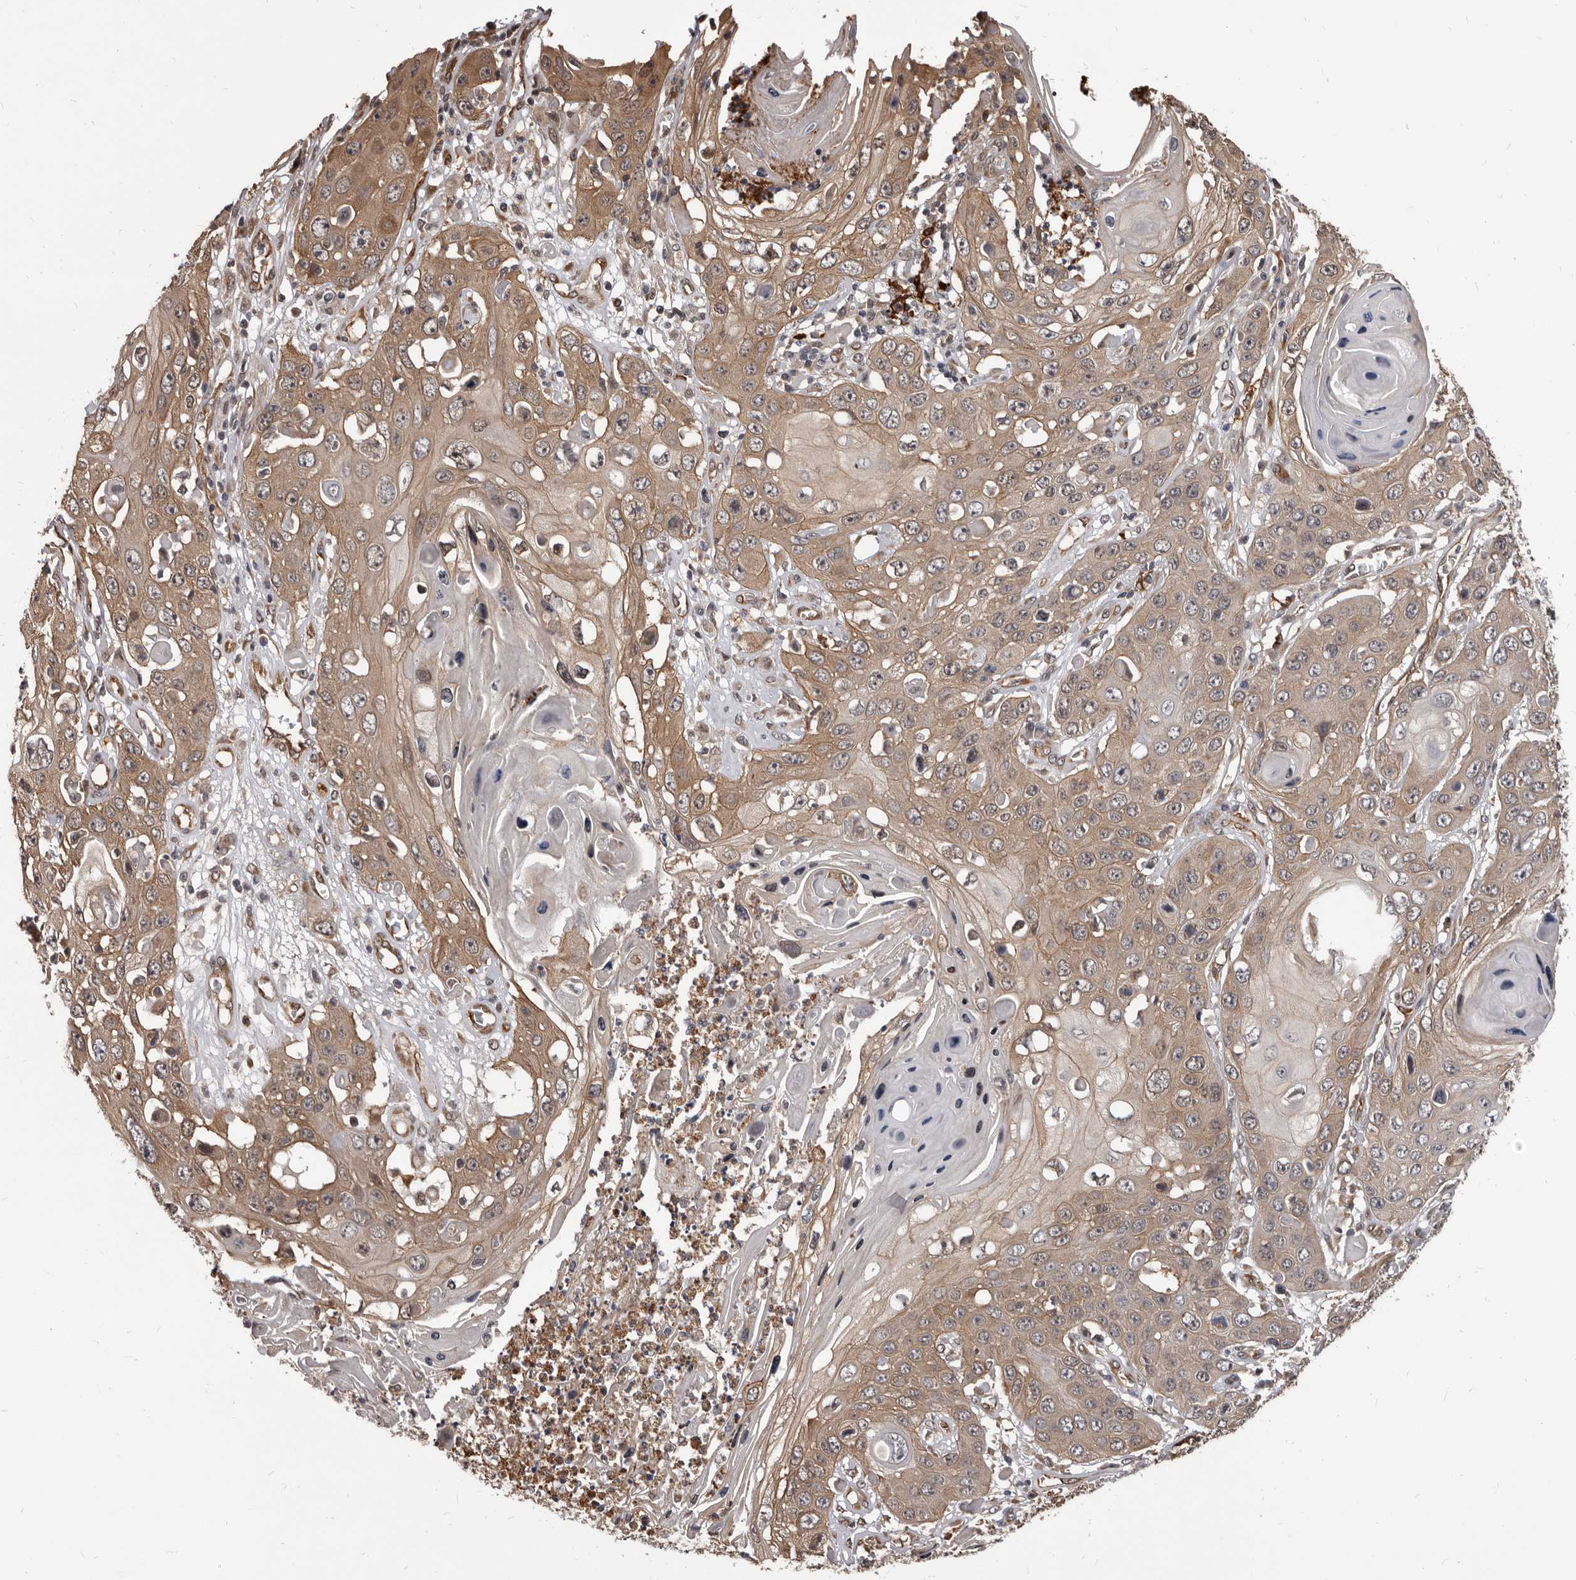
{"staining": {"intensity": "weak", "quantity": ">75%", "location": "cytoplasmic/membranous"}, "tissue": "skin cancer", "cell_type": "Tumor cells", "image_type": "cancer", "snomed": [{"axis": "morphology", "description": "Squamous cell carcinoma, NOS"}, {"axis": "topography", "description": "Skin"}], "caption": "A brown stain shows weak cytoplasmic/membranous positivity of a protein in human skin cancer tumor cells.", "gene": "ADAMTS20", "patient": {"sex": "male", "age": 55}}